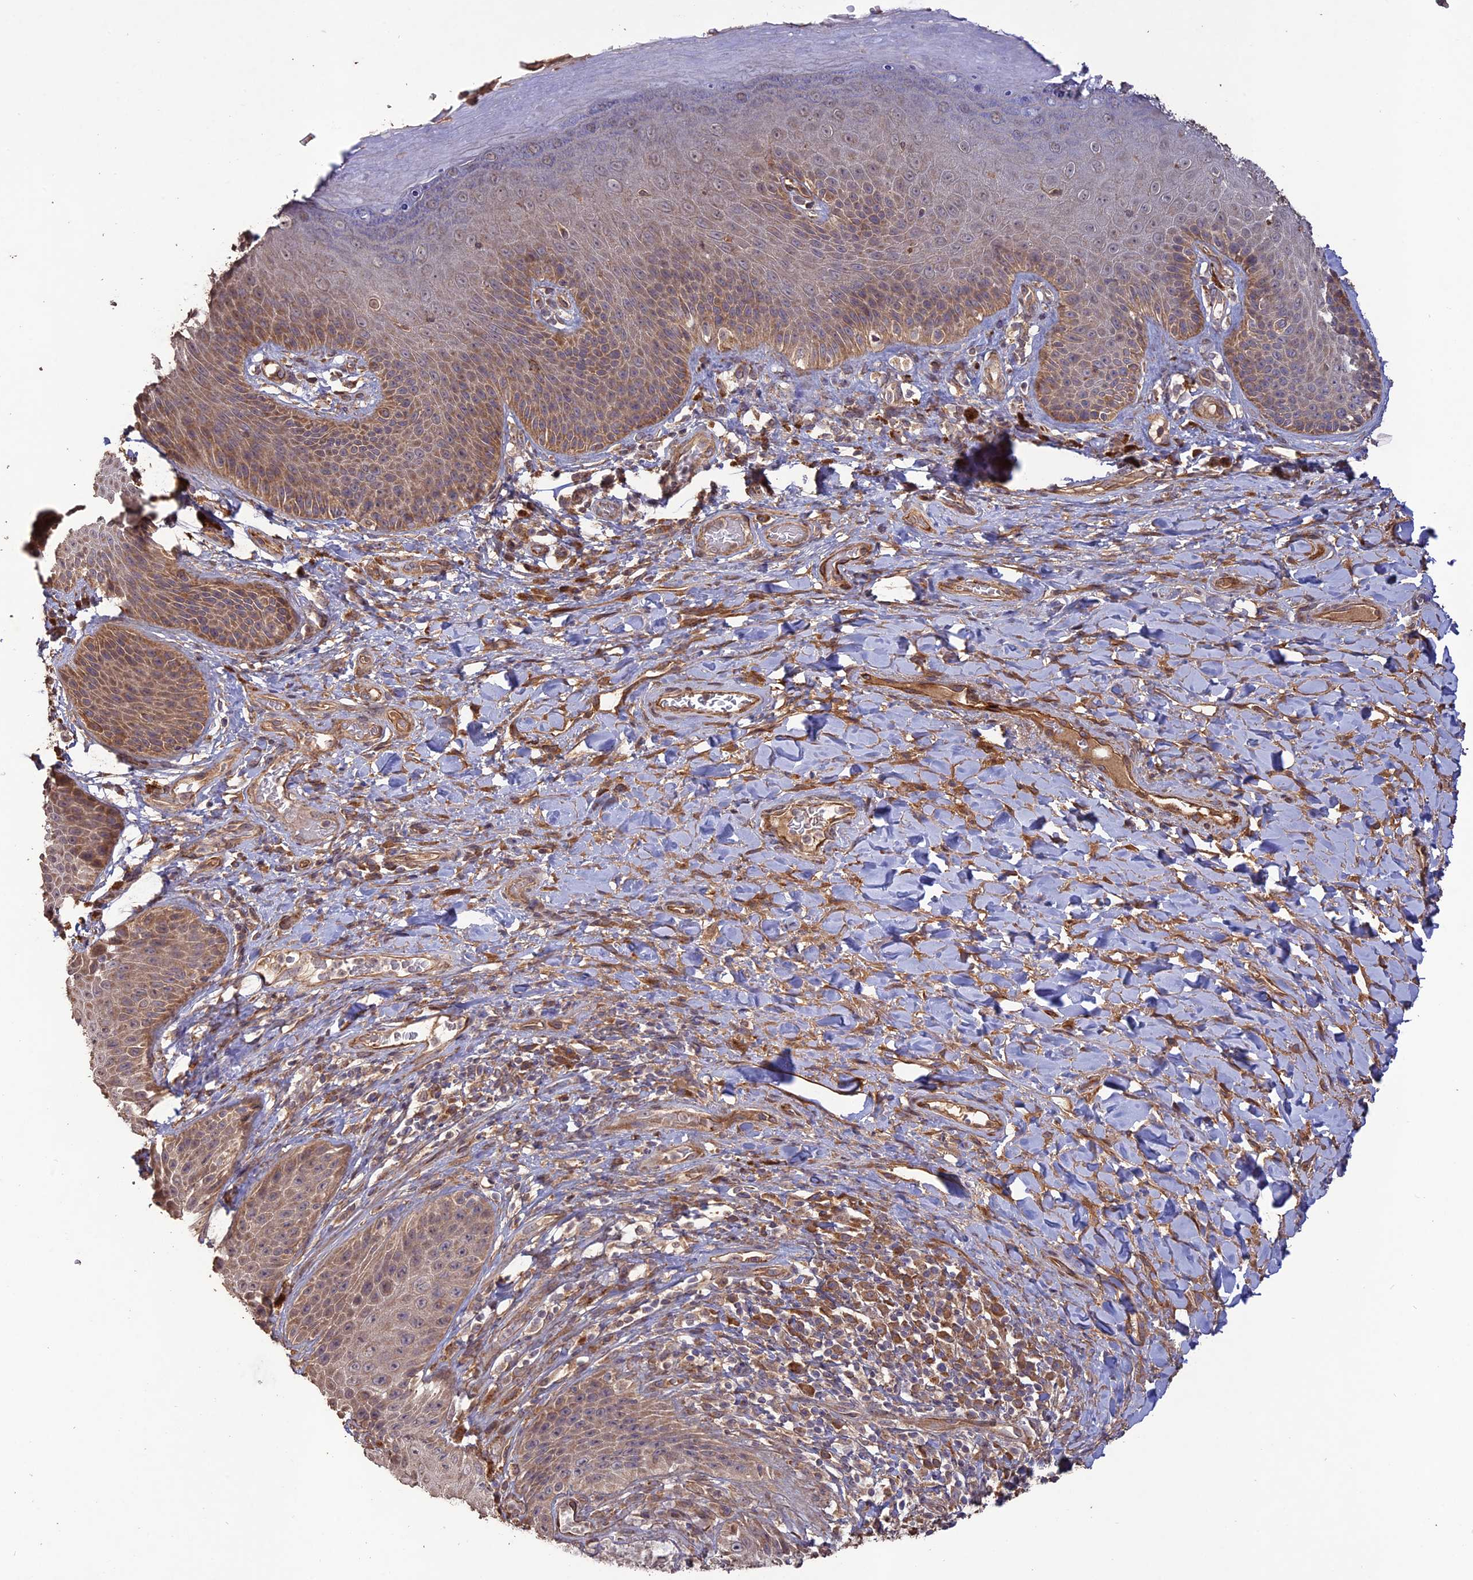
{"staining": {"intensity": "moderate", "quantity": "25%-75%", "location": "cytoplasmic/membranous"}, "tissue": "skin", "cell_type": "Epidermal cells", "image_type": "normal", "snomed": [{"axis": "morphology", "description": "Normal tissue, NOS"}, {"axis": "topography", "description": "Anal"}], "caption": "Human skin stained with a brown dye reveals moderate cytoplasmic/membranous positive staining in about 25%-75% of epidermal cells.", "gene": "LAYN", "patient": {"sex": "female", "age": 89}}